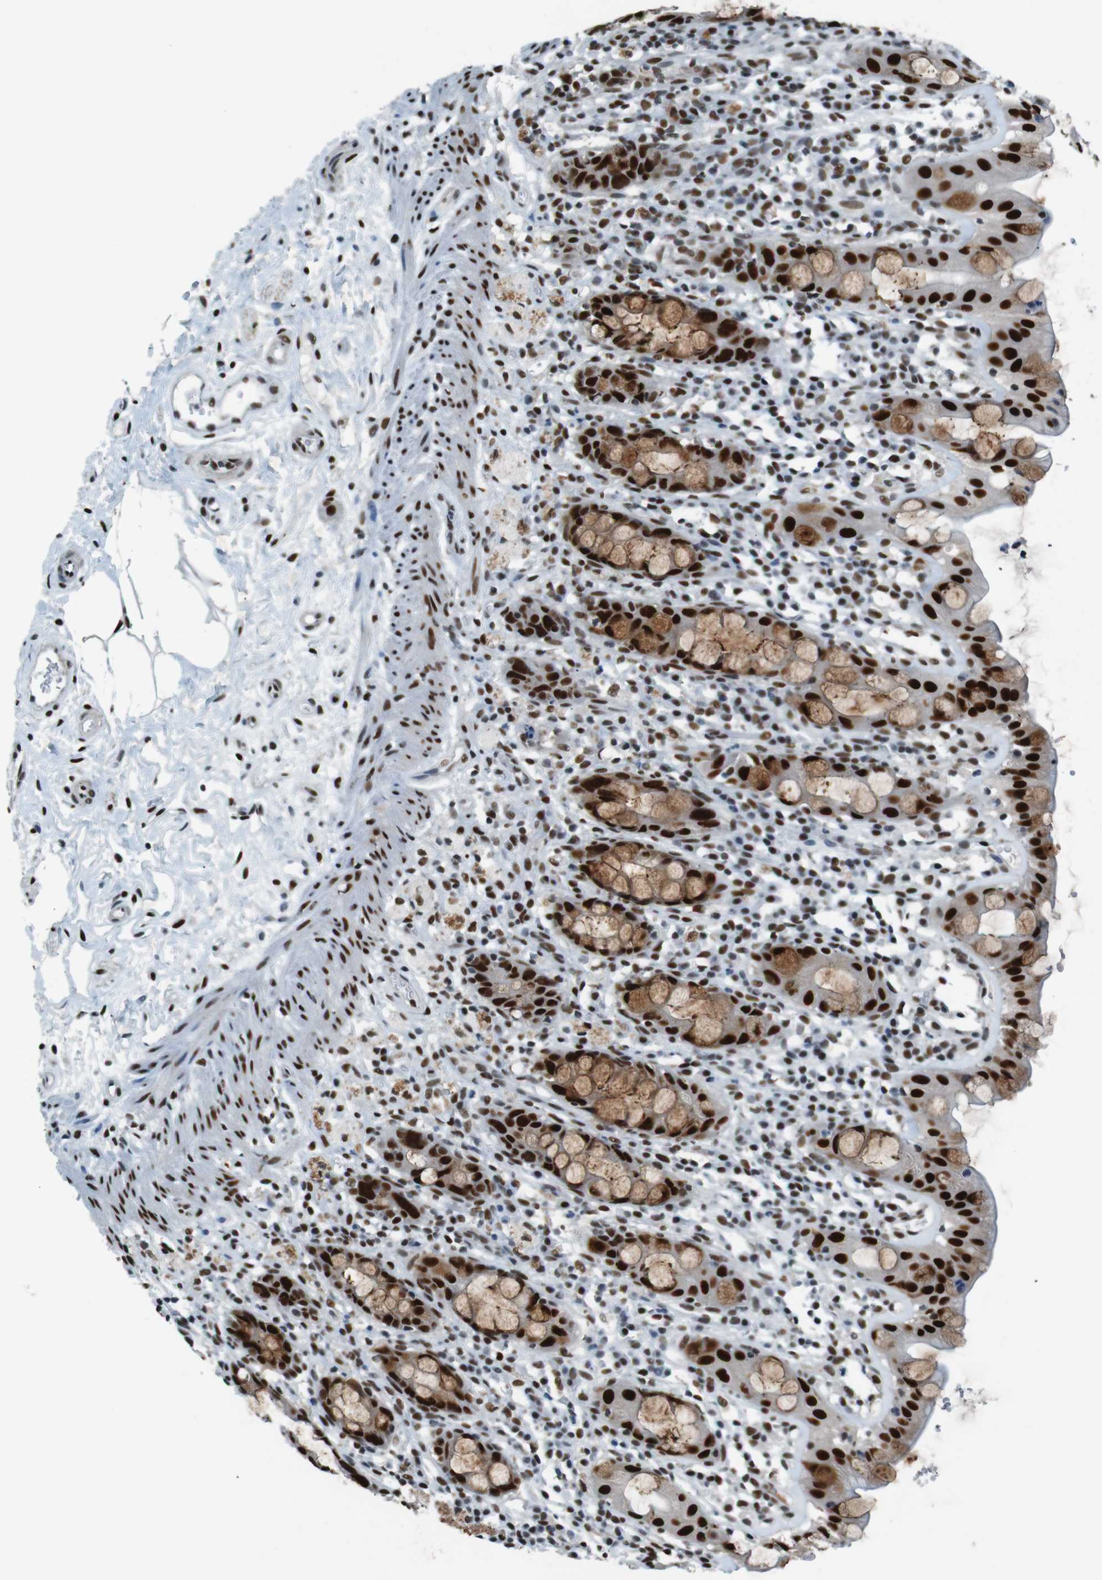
{"staining": {"intensity": "strong", "quantity": ">75%", "location": "cytoplasmic/membranous,nuclear"}, "tissue": "rectum", "cell_type": "Glandular cells", "image_type": "normal", "snomed": [{"axis": "morphology", "description": "Normal tissue, NOS"}, {"axis": "topography", "description": "Rectum"}], "caption": "This is a photomicrograph of immunohistochemistry (IHC) staining of benign rectum, which shows strong expression in the cytoplasmic/membranous,nuclear of glandular cells.", "gene": "HEXIM1", "patient": {"sex": "male", "age": 44}}